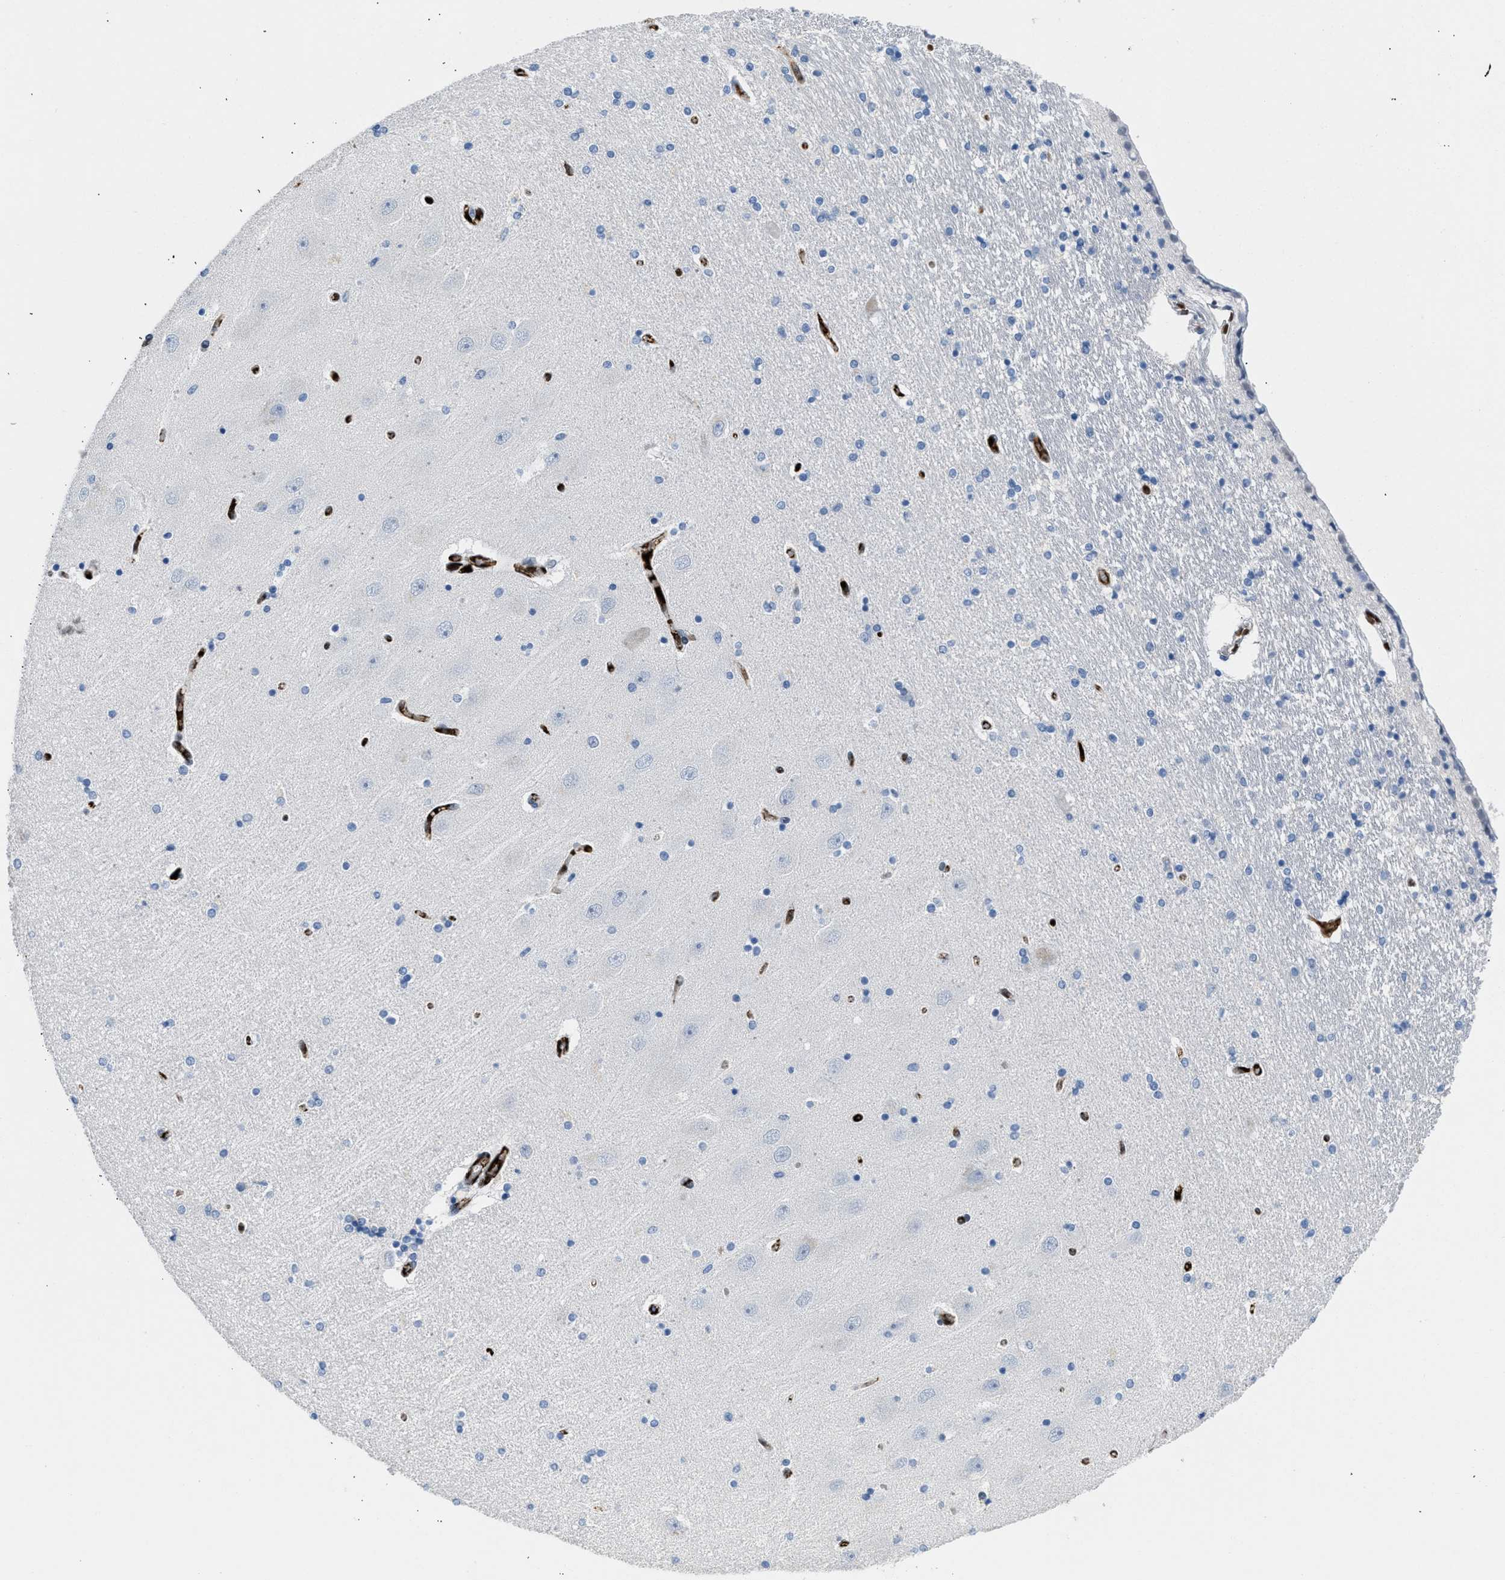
{"staining": {"intensity": "negative", "quantity": "none", "location": "none"}, "tissue": "hippocampus", "cell_type": "Glial cells", "image_type": "normal", "snomed": [{"axis": "morphology", "description": "Normal tissue, NOS"}, {"axis": "topography", "description": "Hippocampus"}], "caption": "Protein analysis of benign hippocampus shows no significant staining in glial cells.", "gene": "LEF1", "patient": {"sex": "female", "age": 54}}